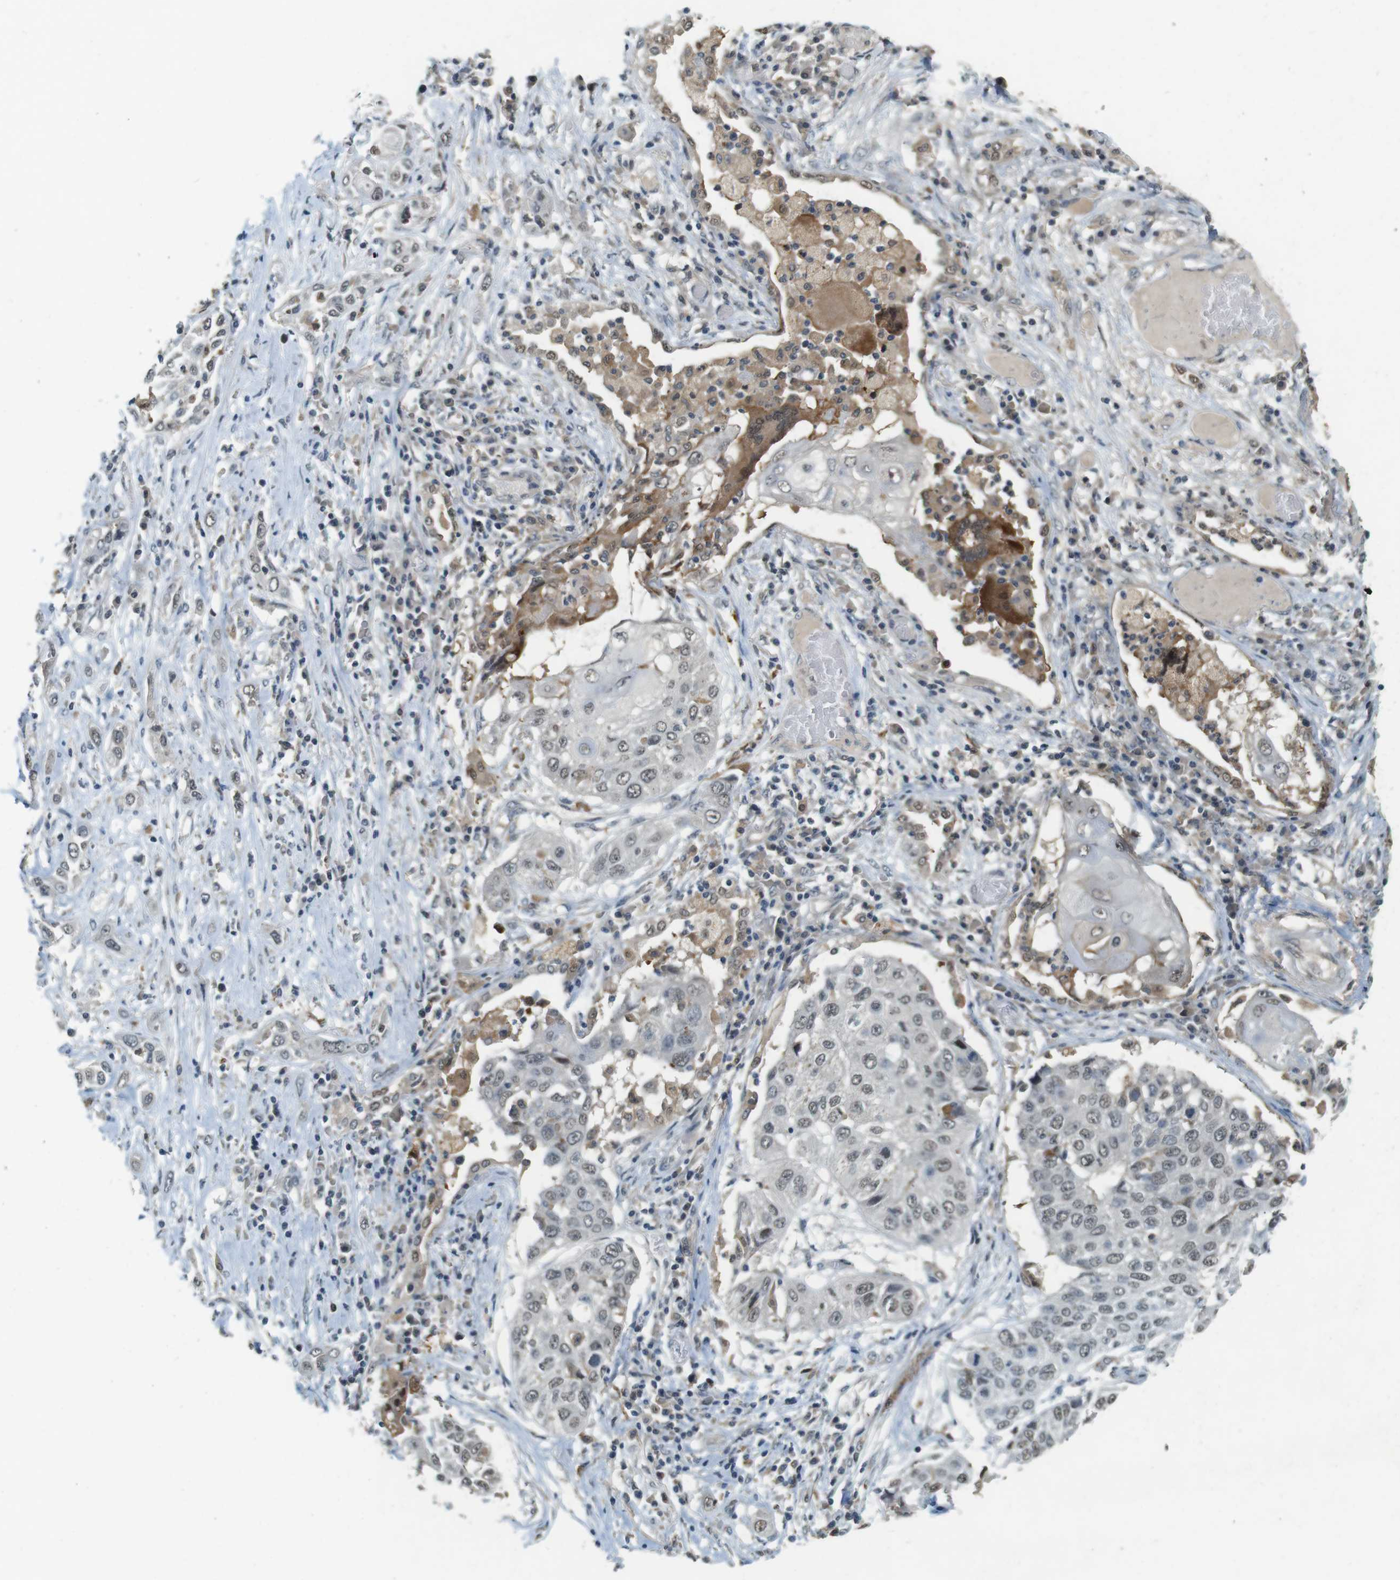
{"staining": {"intensity": "weak", "quantity": ">75%", "location": "nuclear"}, "tissue": "lung cancer", "cell_type": "Tumor cells", "image_type": "cancer", "snomed": [{"axis": "morphology", "description": "Squamous cell carcinoma, NOS"}, {"axis": "topography", "description": "Lung"}], "caption": "Immunohistochemical staining of squamous cell carcinoma (lung) displays weak nuclear protein expression in approximately >75% of tumor cells.", "gene": "CDK14", "patient": {"sex": "male", "age": 71}}